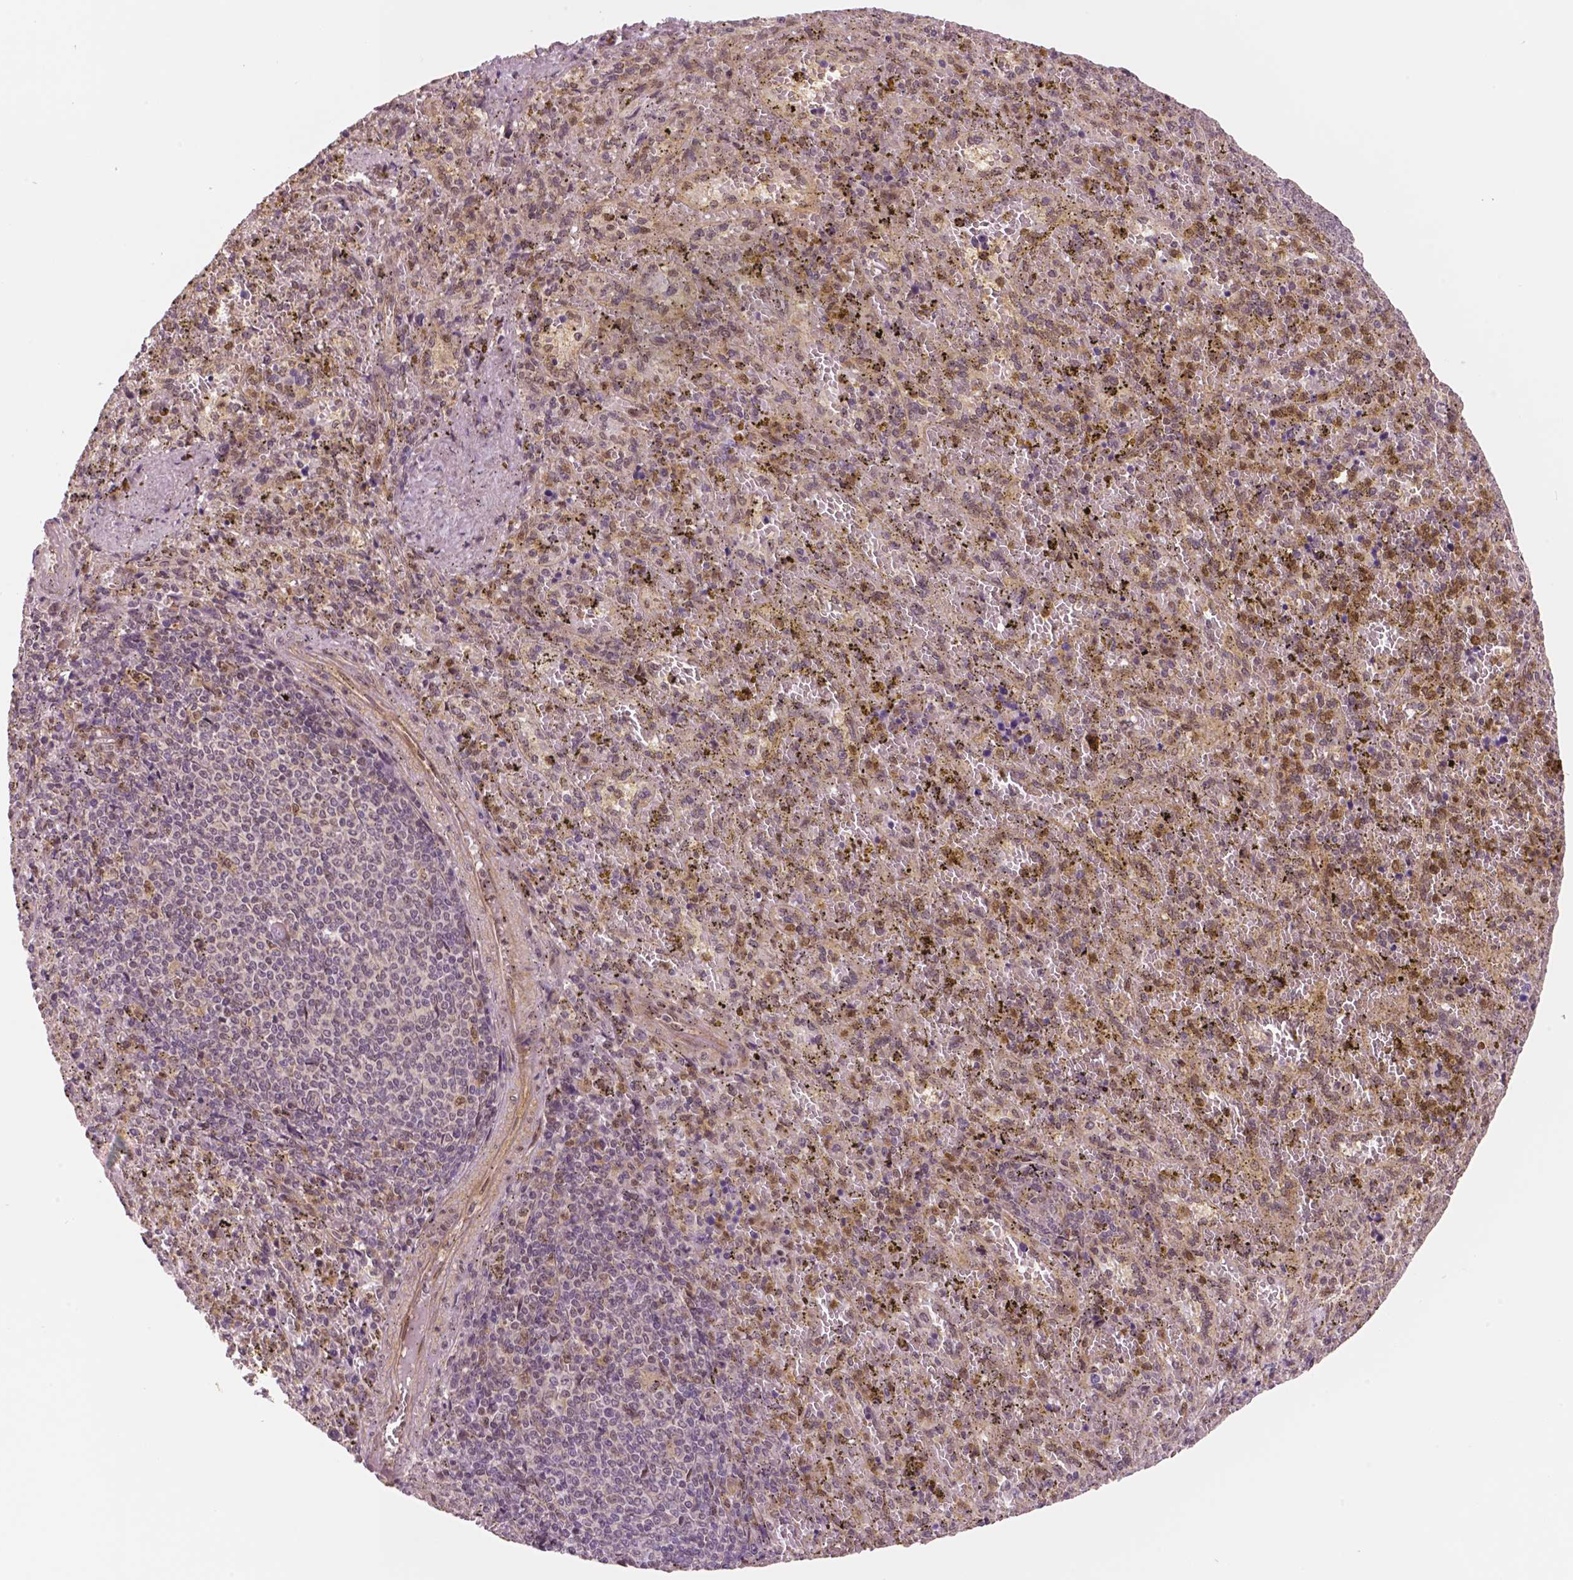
{"staining": {"intensity": "moderate", "quantity": ">75%", "location": "cytoplasmic/membranous,nuclear"}, "tissue": "spleen", "cell_type": "Cells in red pulp", "image_type": "normal", "snomed": [{"axis": "morphology", "description": "Normal tissue, NOS"}, {"axis": "topography", "description": "Spleen"}], "caption": "Immunohistochemical staining of unremarkable spleen exhibits medium levels of moderate cytoplasmic/membranous,nuclear positivity in about >75% of cells in red pulp.", "gene": "STAT3", "patient": {"sex": "female", "age": 50}}